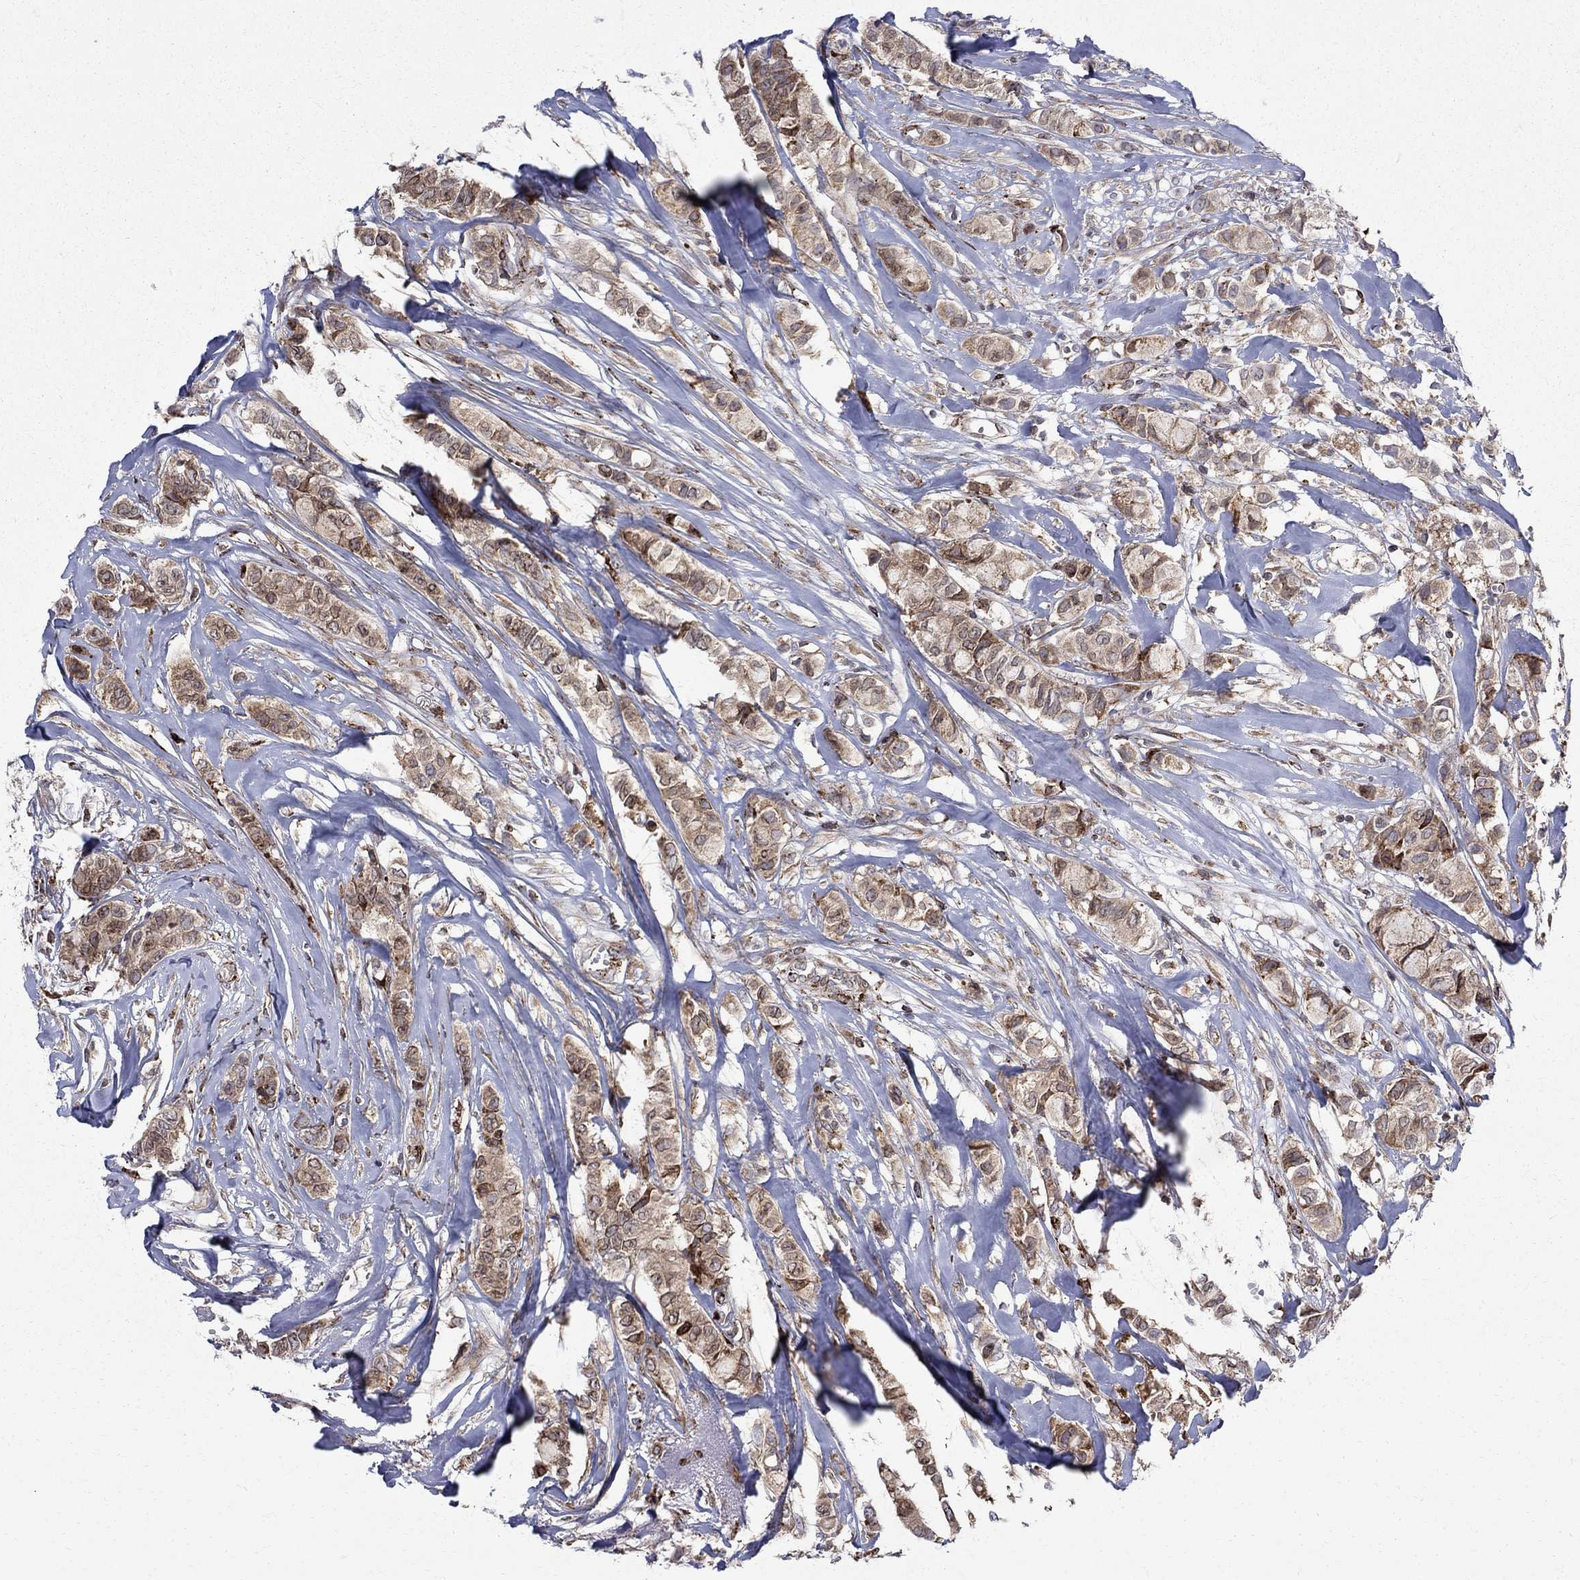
{"staining": {"intensity": "moderate", "quantity": ">75%", "location": "cytoplasmic/membranous"}, "tissue": "breast cancer", "cell_type": "Tumor cells", "image_type": "cancer", "snomed": [{"axis": "morphology", "description": "Duct carcinoma"}, {"axis": "topography", "description": "Breast"}], "caption": "The immunohistochemical stain shows moderate cytoplasmic/membranous staining in tumor cells of breast cancer (intraductal carcinoma) tissue.", "gene": "CAB39L", "patient": {"sex": "female", "age": 85}}